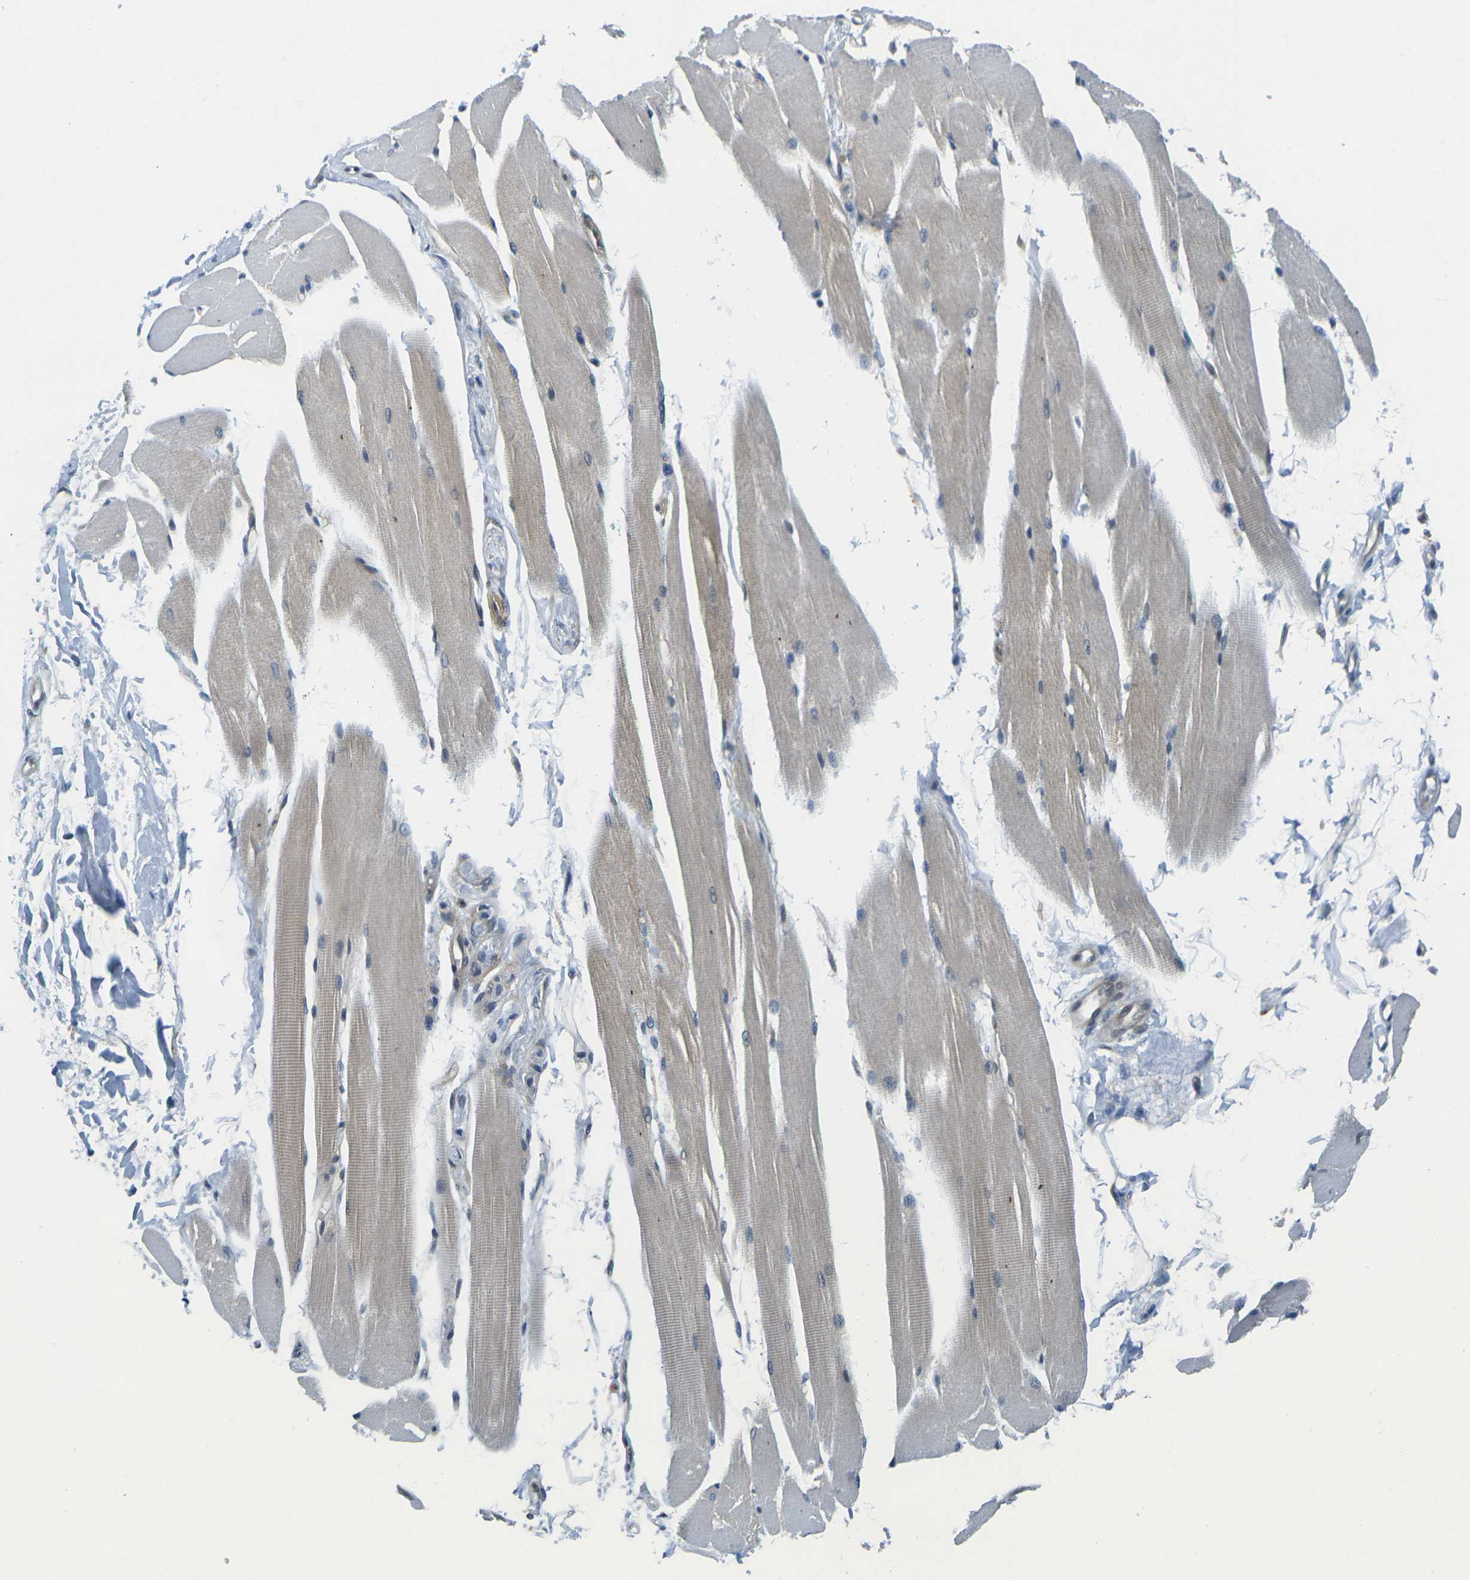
{"staining": {"intensity": "moderate", "quantity": "25%-75%", "location": "cytoplasmic/membranous"}, "tissue": "skeletal muscle", "cell_type": "Myocytes", "image_type": "normal", "snomed": [{"axis": "morphology", "description": "Normal tissue, NOS"}, {"axis": "topography", "description": "Skeletal muscle"}, {"axis": "topography", "description": "Peripheral nerve tissue"}], "caption": "A high-resolution micrograph shows immunohistochemistry (IHC) staining of normal skeletal muscle, which shows moderate cytoplasmic/membranous staining in approximately 25%-75% of myocytes. The staining was performed using DAB, with brown indicating positive protein expression. Nuclei are stained blue with hematoxylin.", "gene": "KCTD10", "patient": {"sex": "female", "age": 84}}